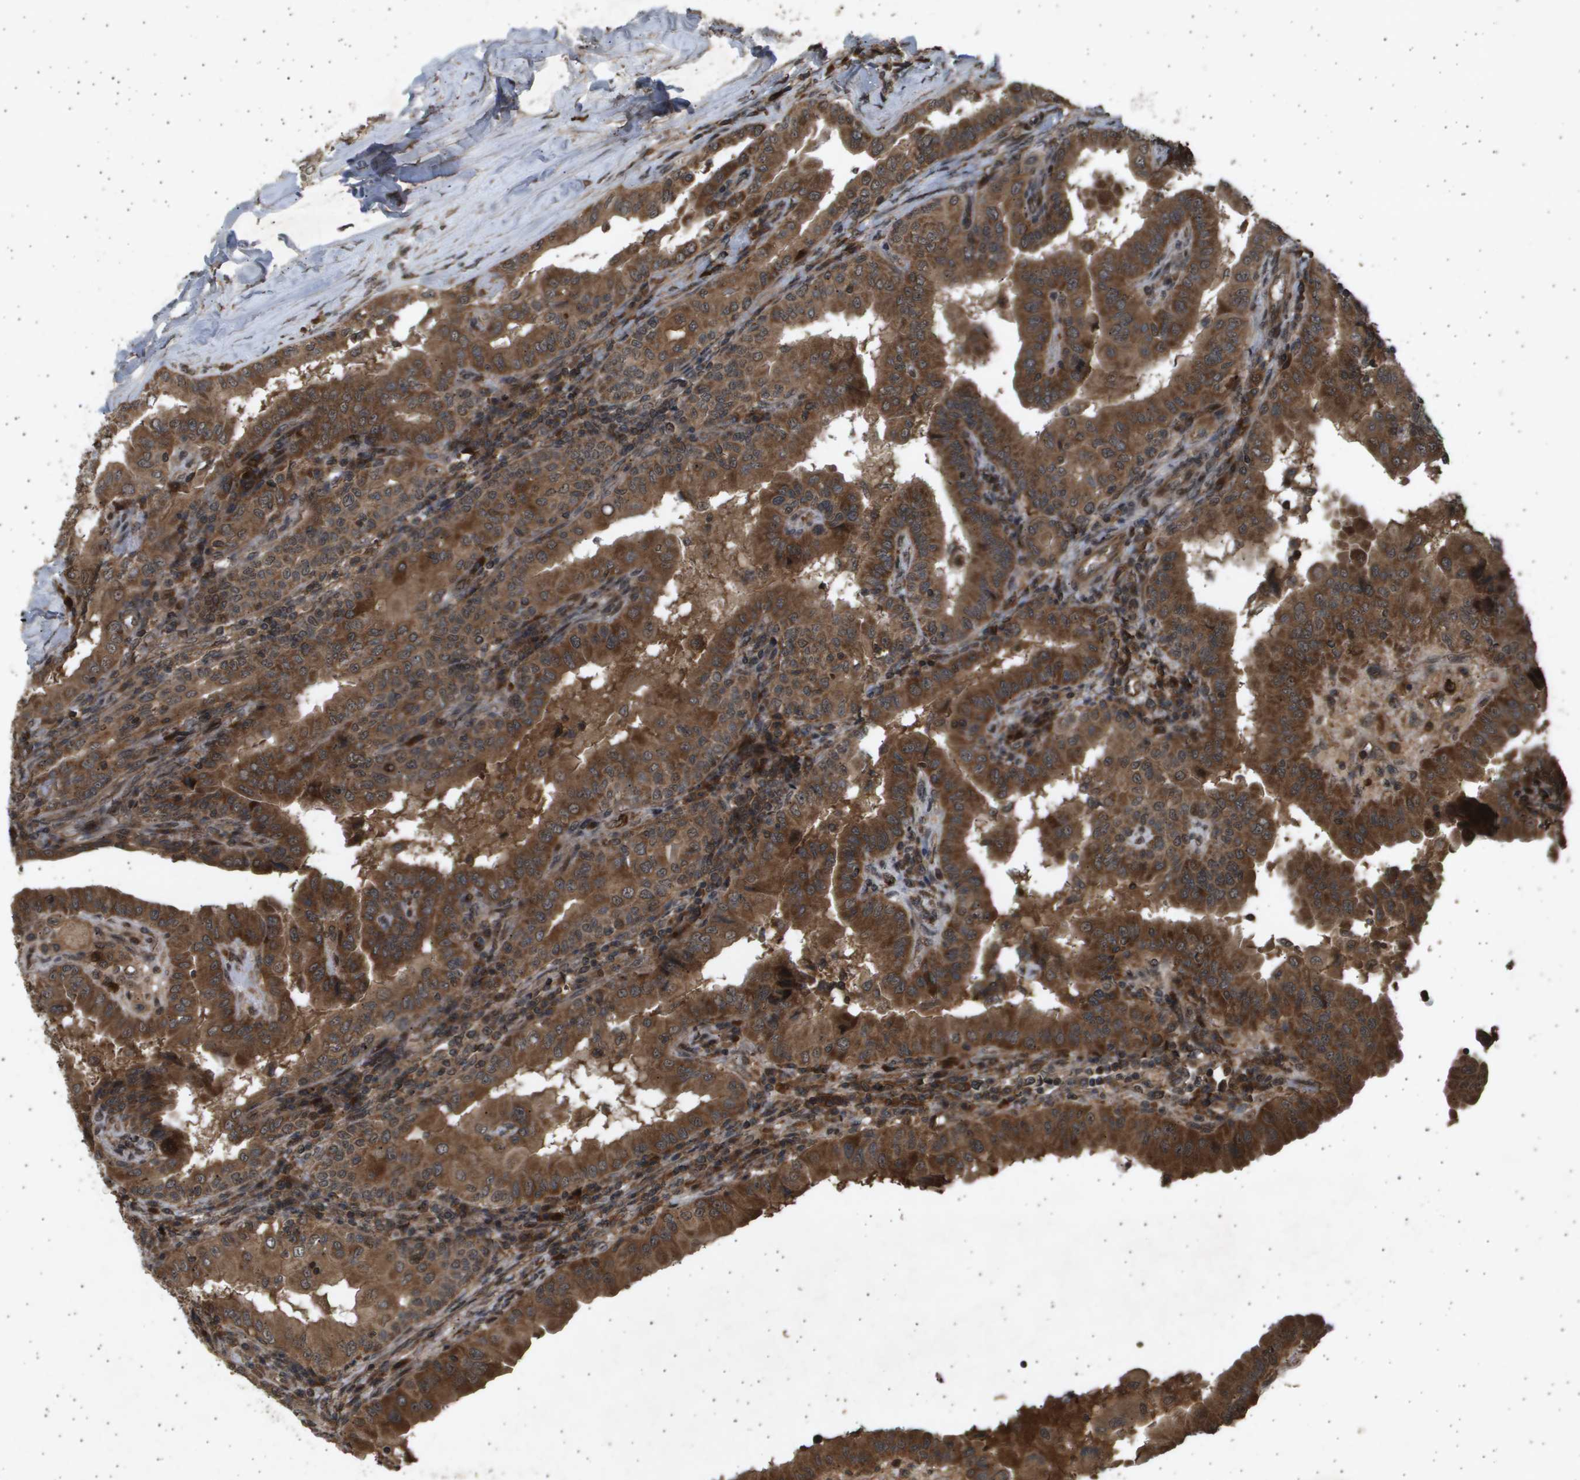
{"staining": {"intensity": "strong", "quantity": ">75%", "location": "cytoplasmic/membranous"}, "tissue": "thyroid cancer", "cell_type": "Tumor cells", "image_type": "cancer", "snomed": [{"axis": "morphology", "description": "Papillary adenocarcinoma, NOS"}, {"axis": "topography", "description": "Thyroid gland"}], "caption": "Thyroid cancer stained with immunohistochemistry shows strong cytoplasmic/membranous expression in approximately >75% of tumor cells.", "gene": "TNRC6A", "patient": {"sex": "male", "age": 33}}